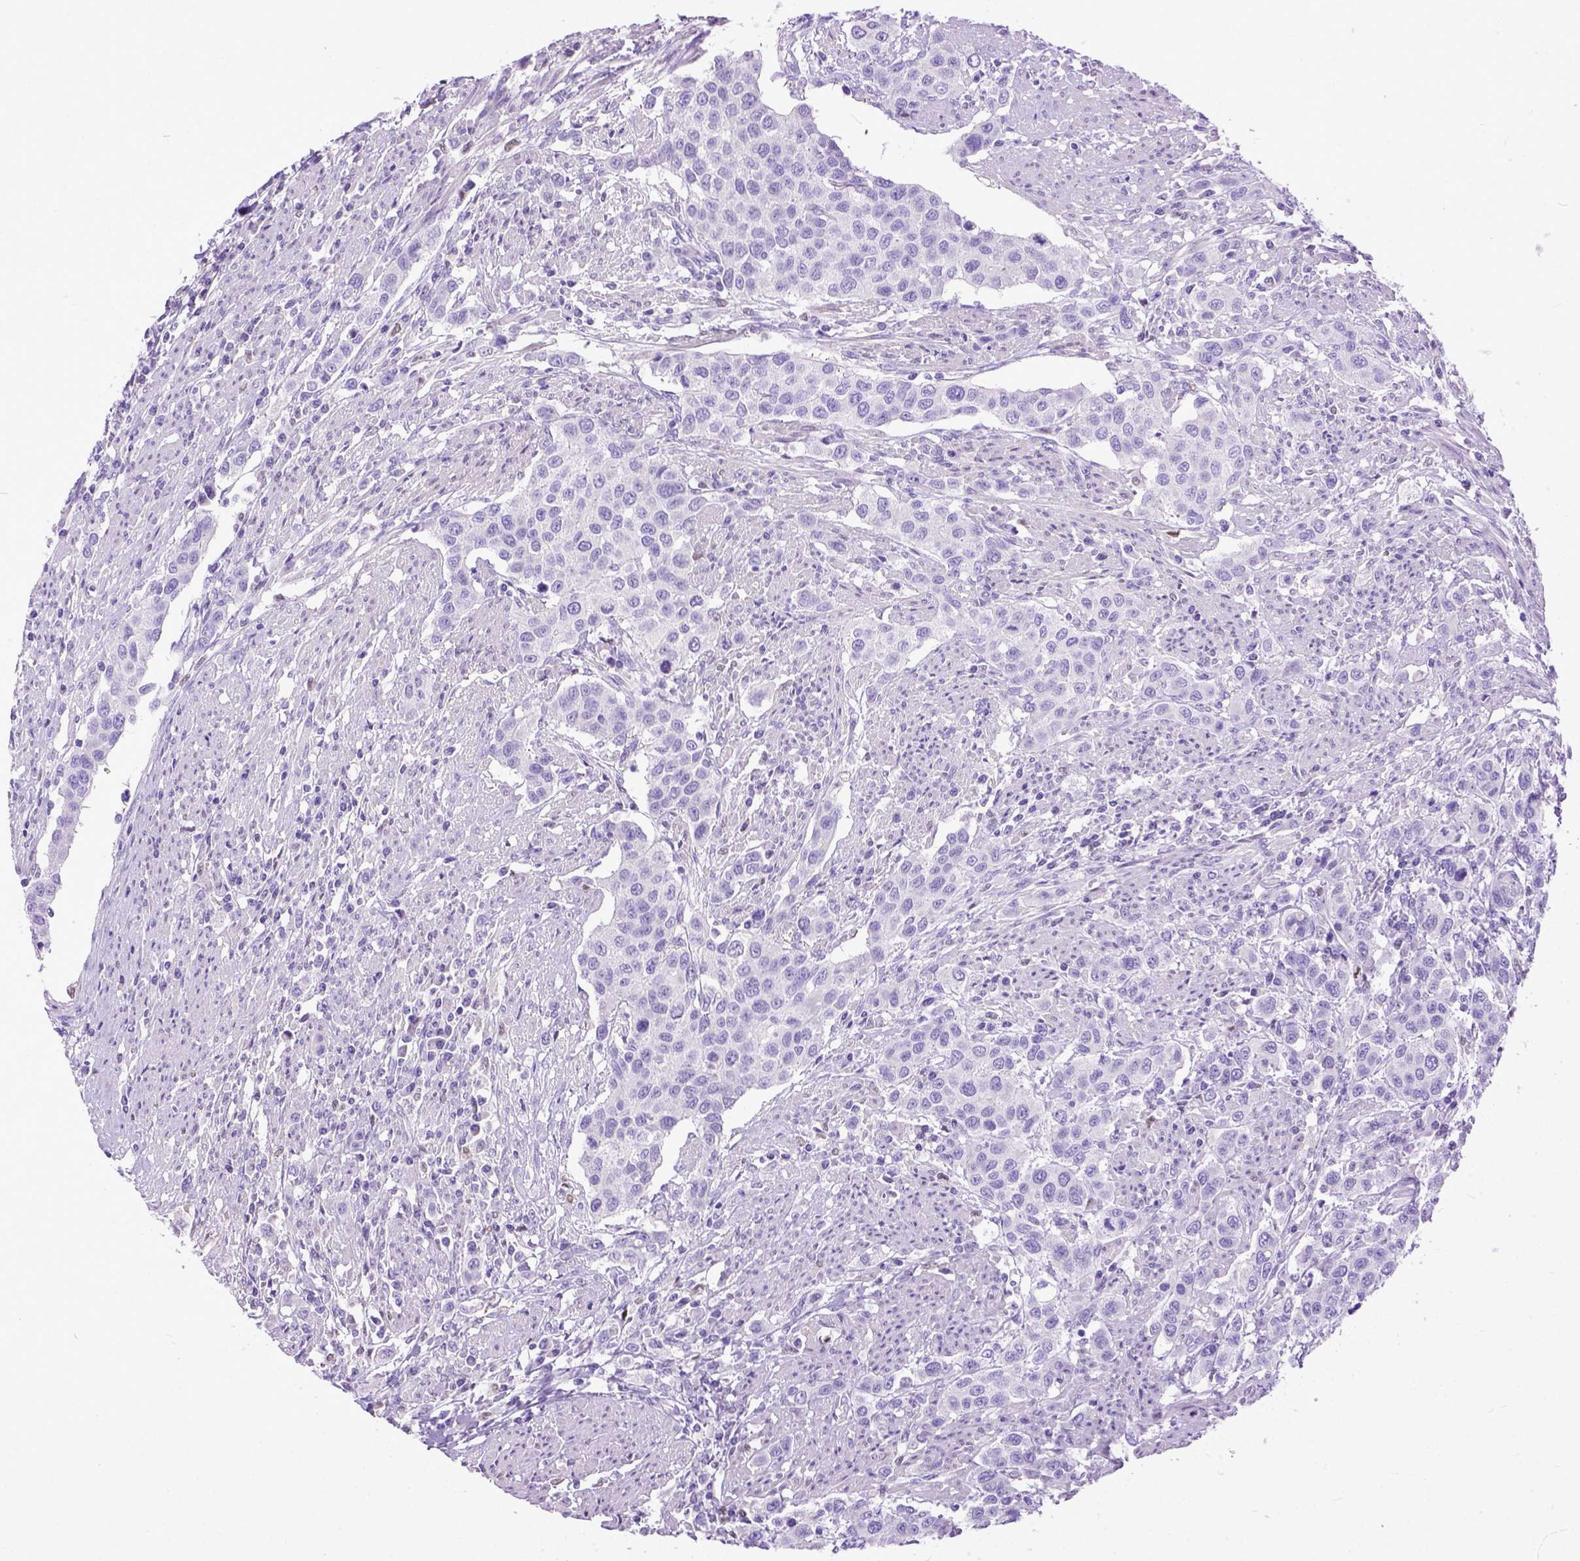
{"staining": {"intensity": "negative", "quantity": "none", "location": "none"}, "tissue": "urothelial cancer", "cell_type": "Tumor cells", "image_type": "cancer", "snomed": [{"axis": "morphology", "description": "Urothelial carcinoma, High grade"}, {"axis": "topography", "description": "Urinary bladder"}], "caption": "Tumor cells show no significant protein expression in urothelial cancer. The staining is performed using DAB (3,3'-diaminobenzidine) brown chromogen with nuclei counter-stained in using hematoxylin.", "gene": "CRB1", "patient": {"sex": "female", "age": 58}}